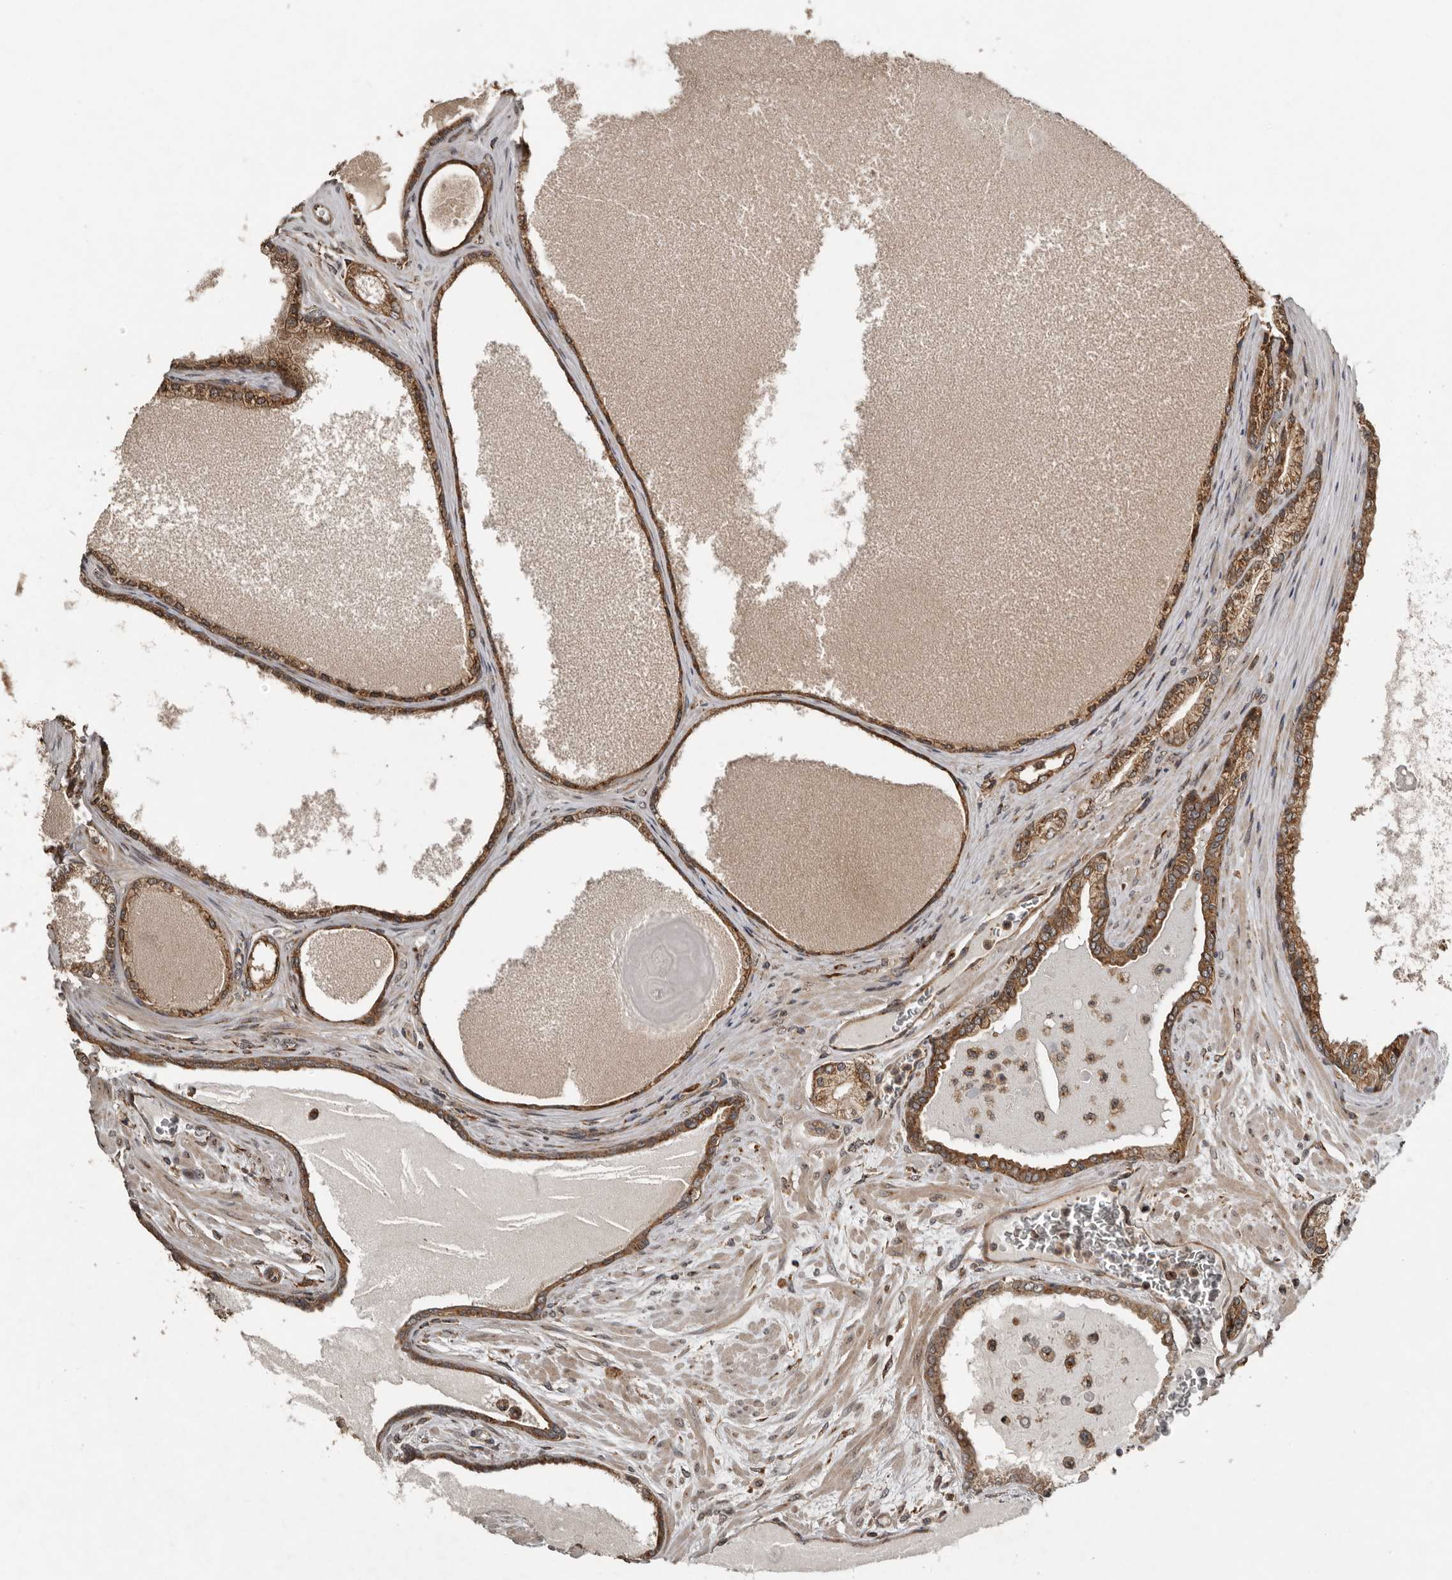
{"staining": {"intensity": "moderate", "quantity": ">75%", "location": "cytoplasmic/membranous"}, "tissue": "prostate cancer", "cell_type": "Tumor cells", "image_type": "cancer", "snomed": [{"axis": "morphology", "description": "Adenocarcinoma, Low grade"}, {"axis": "topography", "description": "Prostate"}], "caption": "Protein analysis of low-grade adenocarcinoma (prostate) tissue reveals moderate cytoplasmic/membranous expression in about >75% of tumor cells. Using DAB (3,3'-diaminobenzidine) (brown) and hematoxylin (blue) stains, captured at high magnification using brightfield microscopy.", "gene": "CCDC190", "patient": {"sex": "male", "age": 70}}